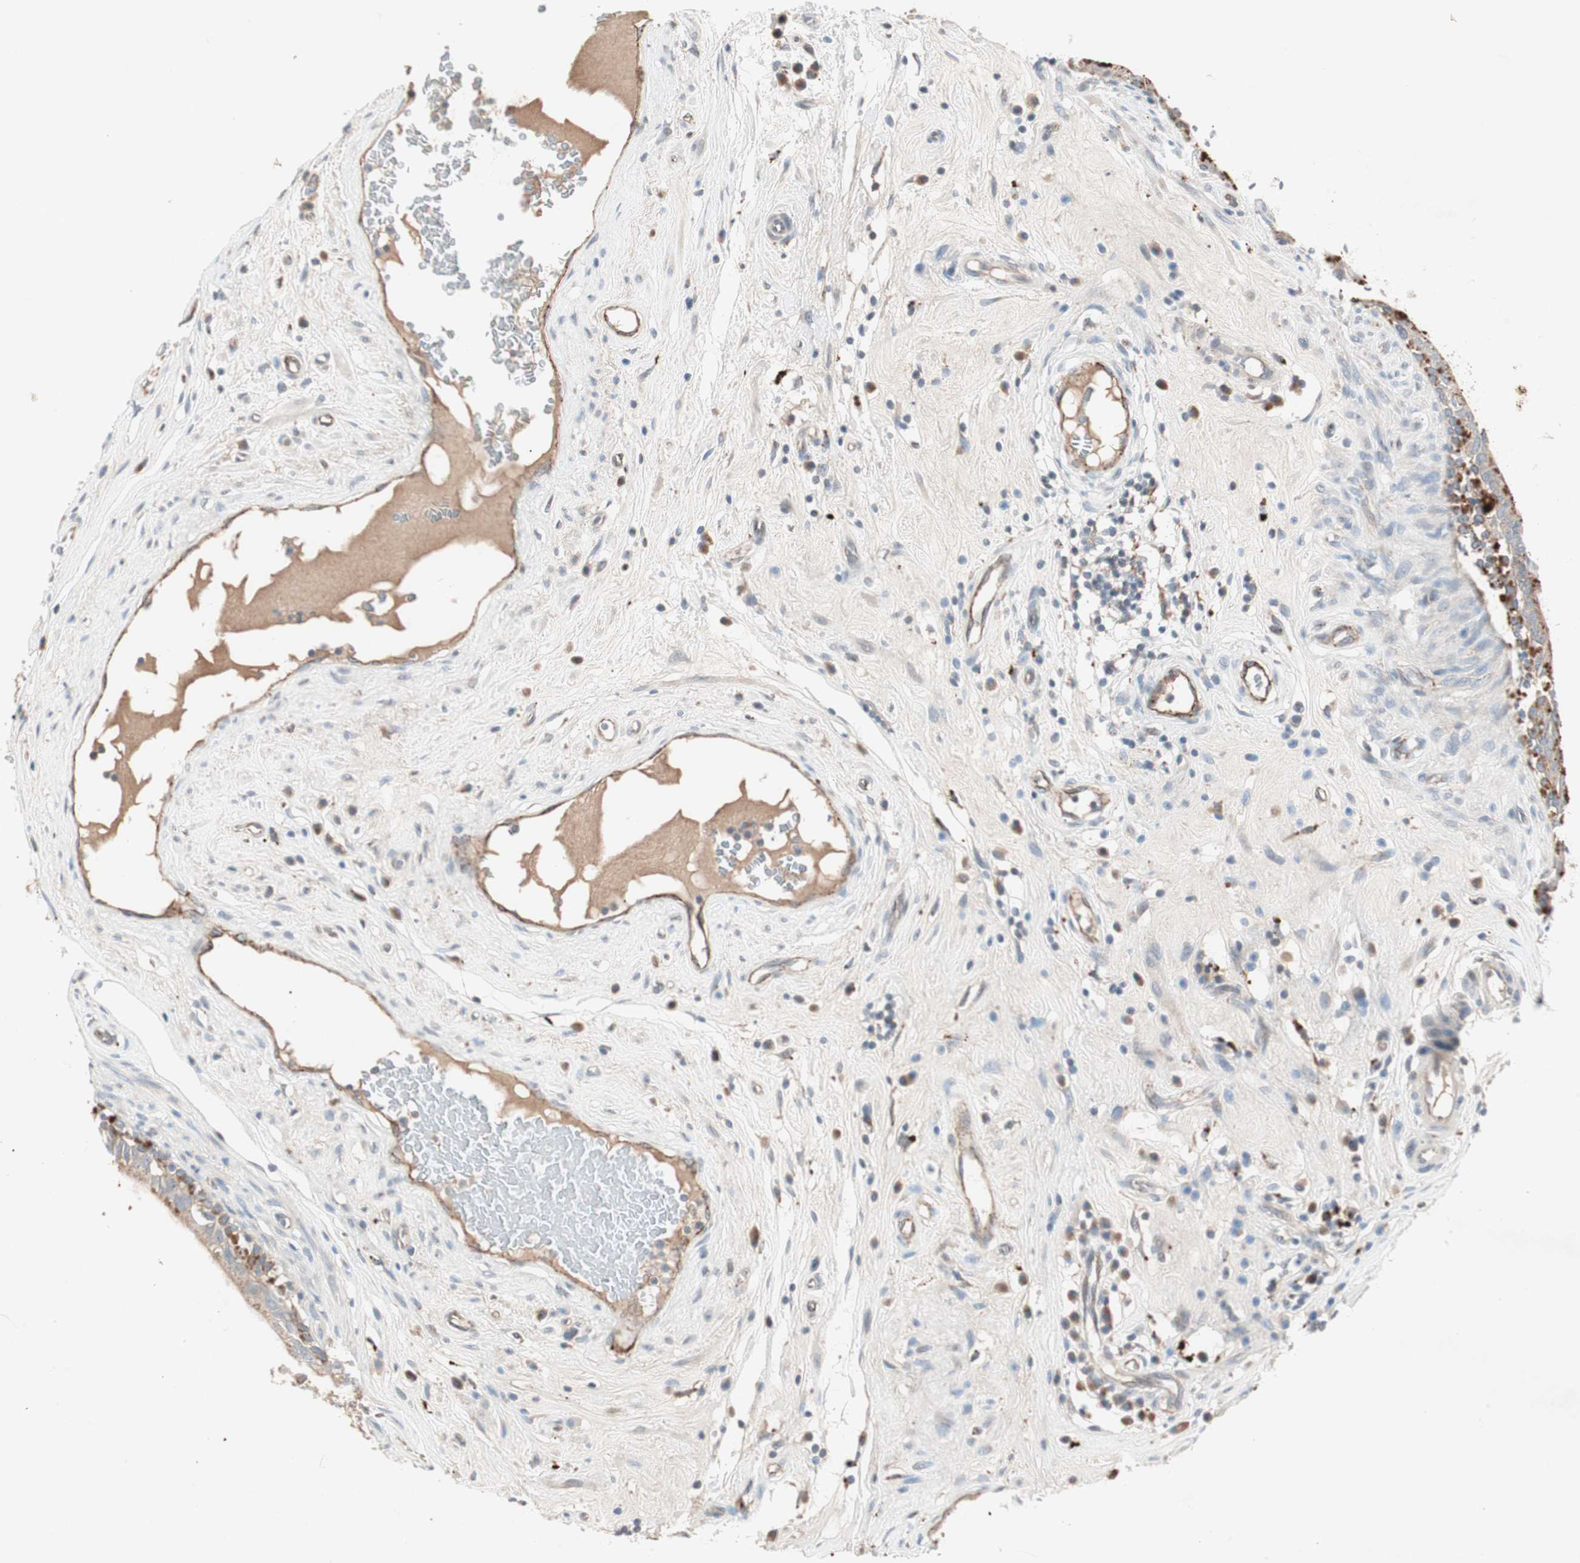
{"staining": {"intensity": "moderate", "quantity": ">75%", "location": "cytoplasmic/membranous"}, "tissue": "epididymis", "cell_type": "Glandular cells", "image_type": "normal", "snomed": [{"axis": "morphology", "description": "Normal tissue, NOS"}, {"axis": "morphology", "description": "Inflammation, NOS"}, {"axis": "topography", "description": "Epididymis"}], "caption": "DAB (3,3'-diaminobenzidine) immunohistochemical staining of normal human epididymis exhibits moderate cytoplasmic/membranous protein expression in about >75% of glandular cells.", "gene": "FGFR4", "patient": {"sex": "male", "age": 84}}